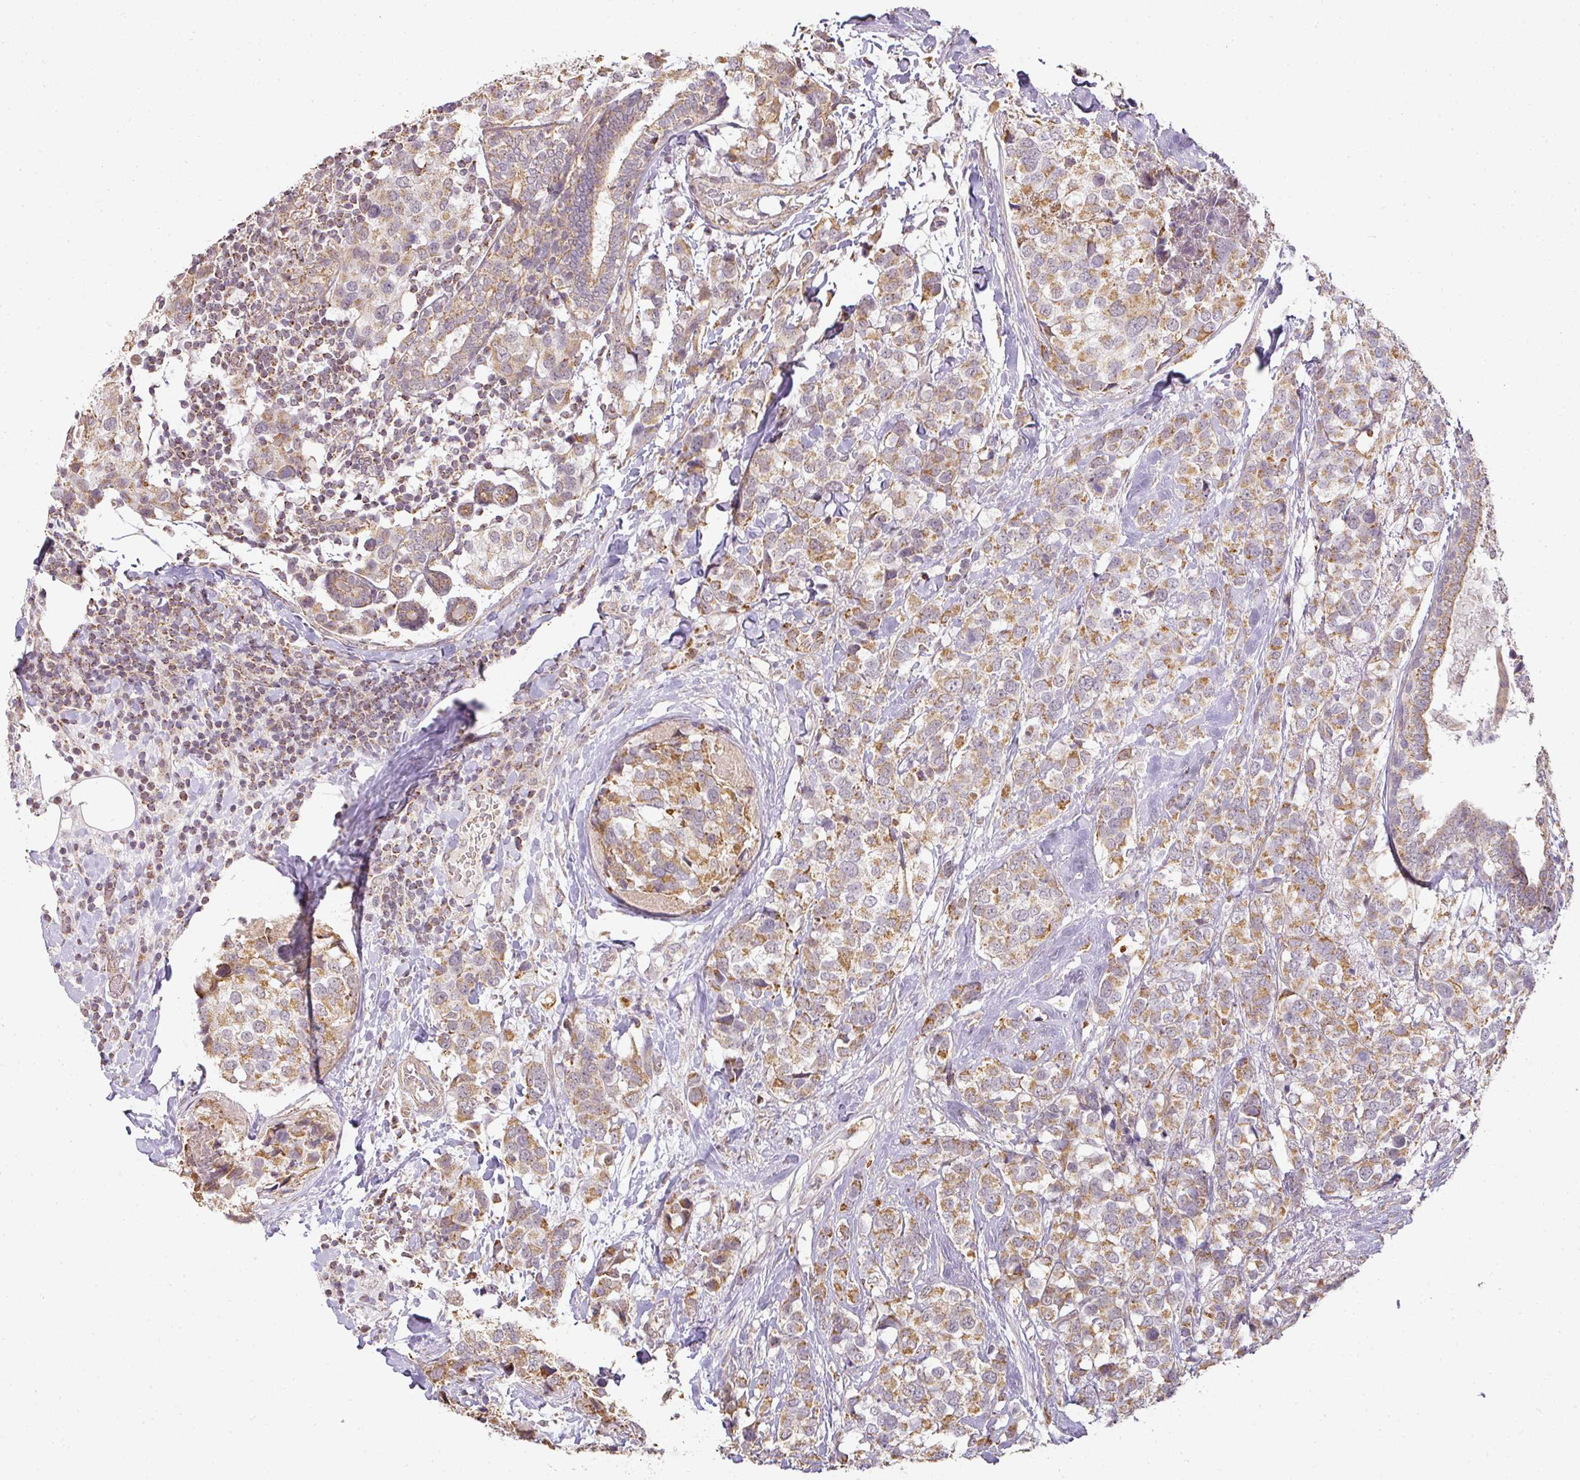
{"staining": {"intensity": "moderate", "quantity": ">75%", "location": "cytoplasmic/membranous"}, "tissue": "breast cancer", "cell_type": "Tumor cells", "image_type": "cancer", "snomed": [{"axis": "morphology", "description": "Lobular carcinoma"}, {"axis": "topography", "description": "Breast"}], "caption": "A brown stain shows moderate cytoplasmic/membranous staining of a protein in human breast cancer (lobular carcinoma) tumor cells.", "gene": "MYOM2", "patient": {"sex": "female", "age": 59}}